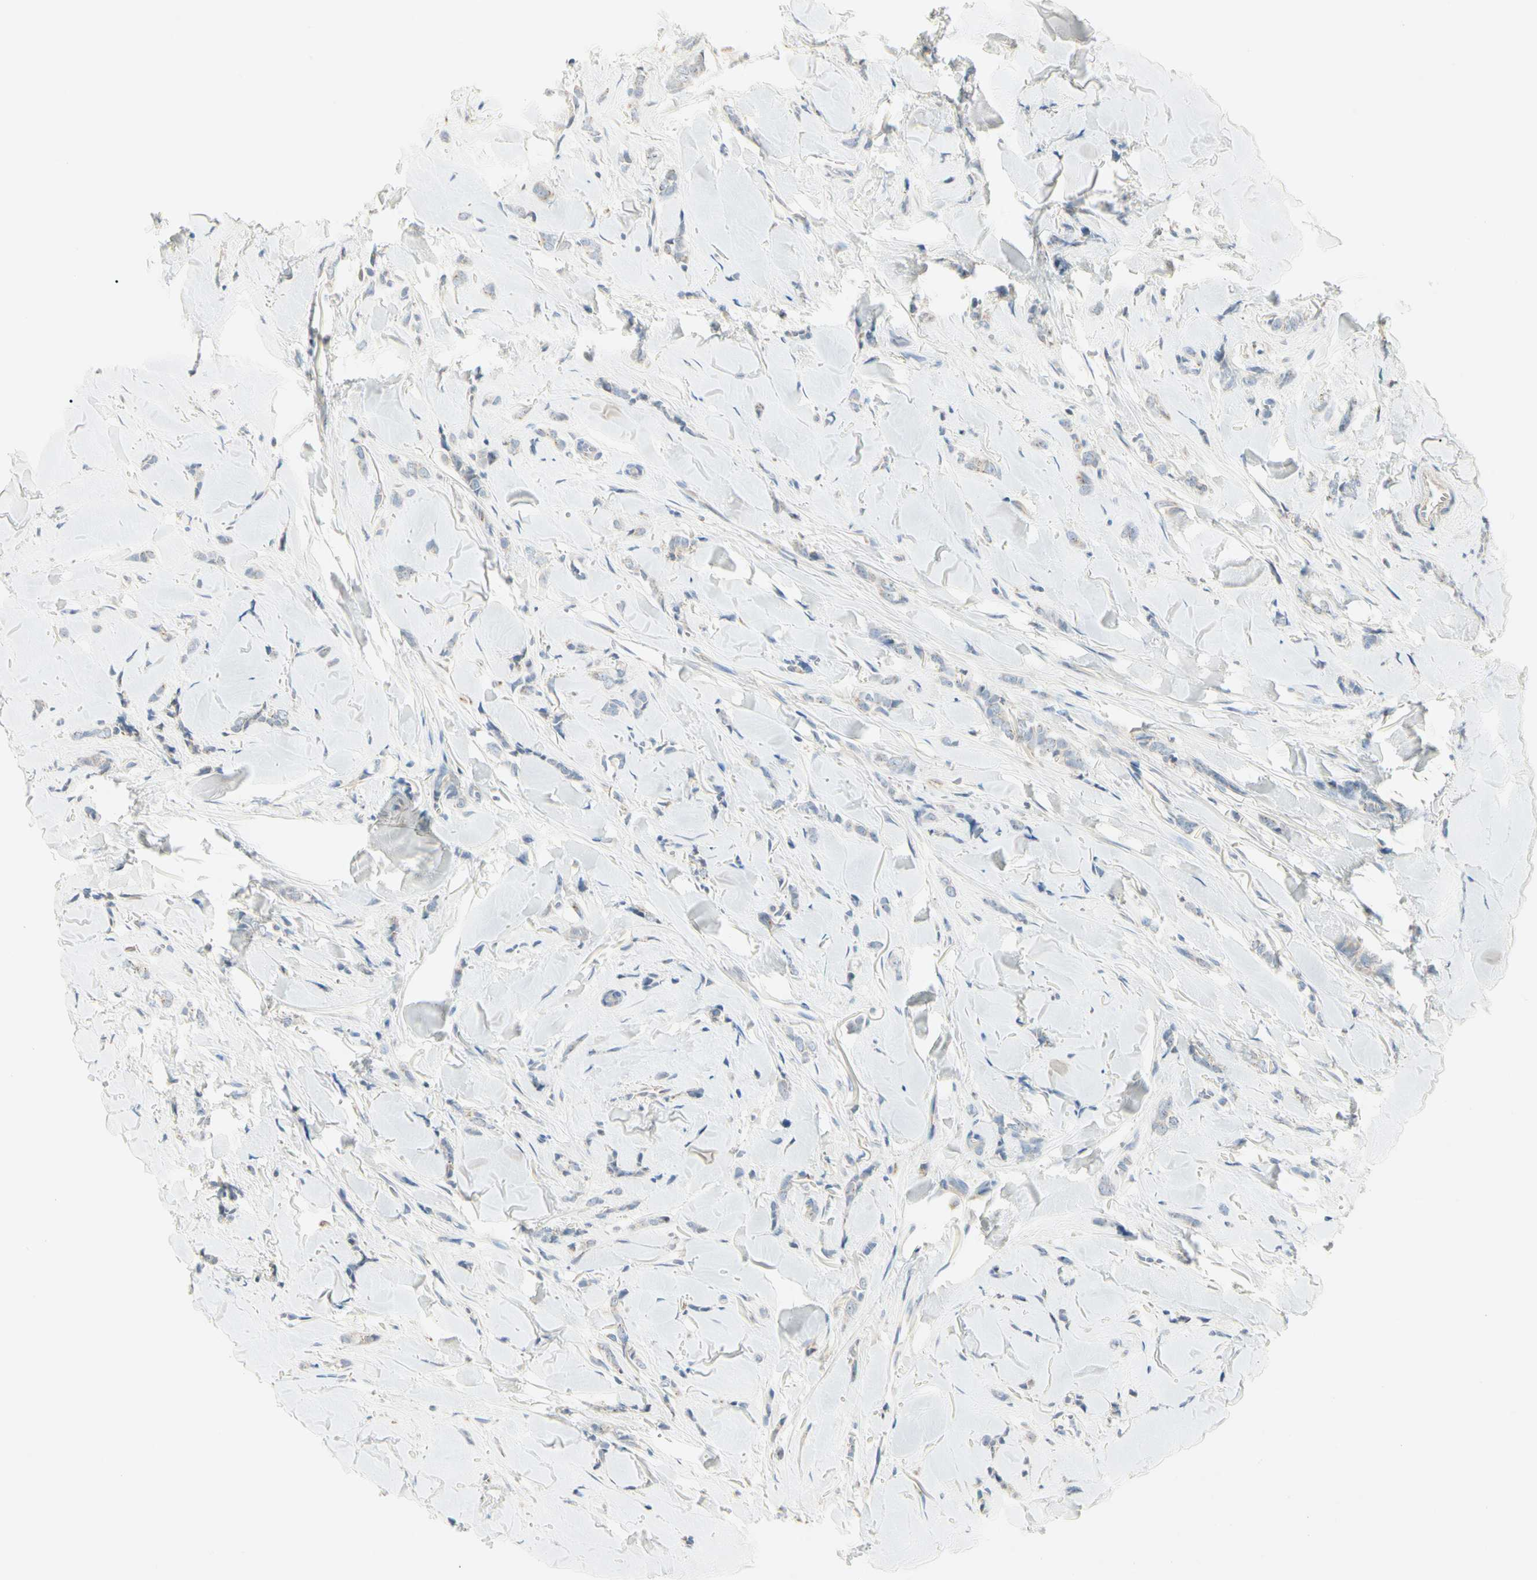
{"staining": {"intensity": "negative", "quantity": "none", "location": "none"}, "tissue": "breast cancer", "cell_type": "Tumor cells", "image_type": "cancer", "snomed": [{"axis": "morphology", "description": "Lobular carcinoma"}, {"axis": "topography", "description": "Skin"}, {"axis": "topography", "description": "Breast"}], "caption": "This is an immunohistochemistry image of breast cancer (lobular carcinoma). There is no staining in tumor cells.", "gene": "ALDH18A1", "patient": {"sex": "female", "age": 46}}